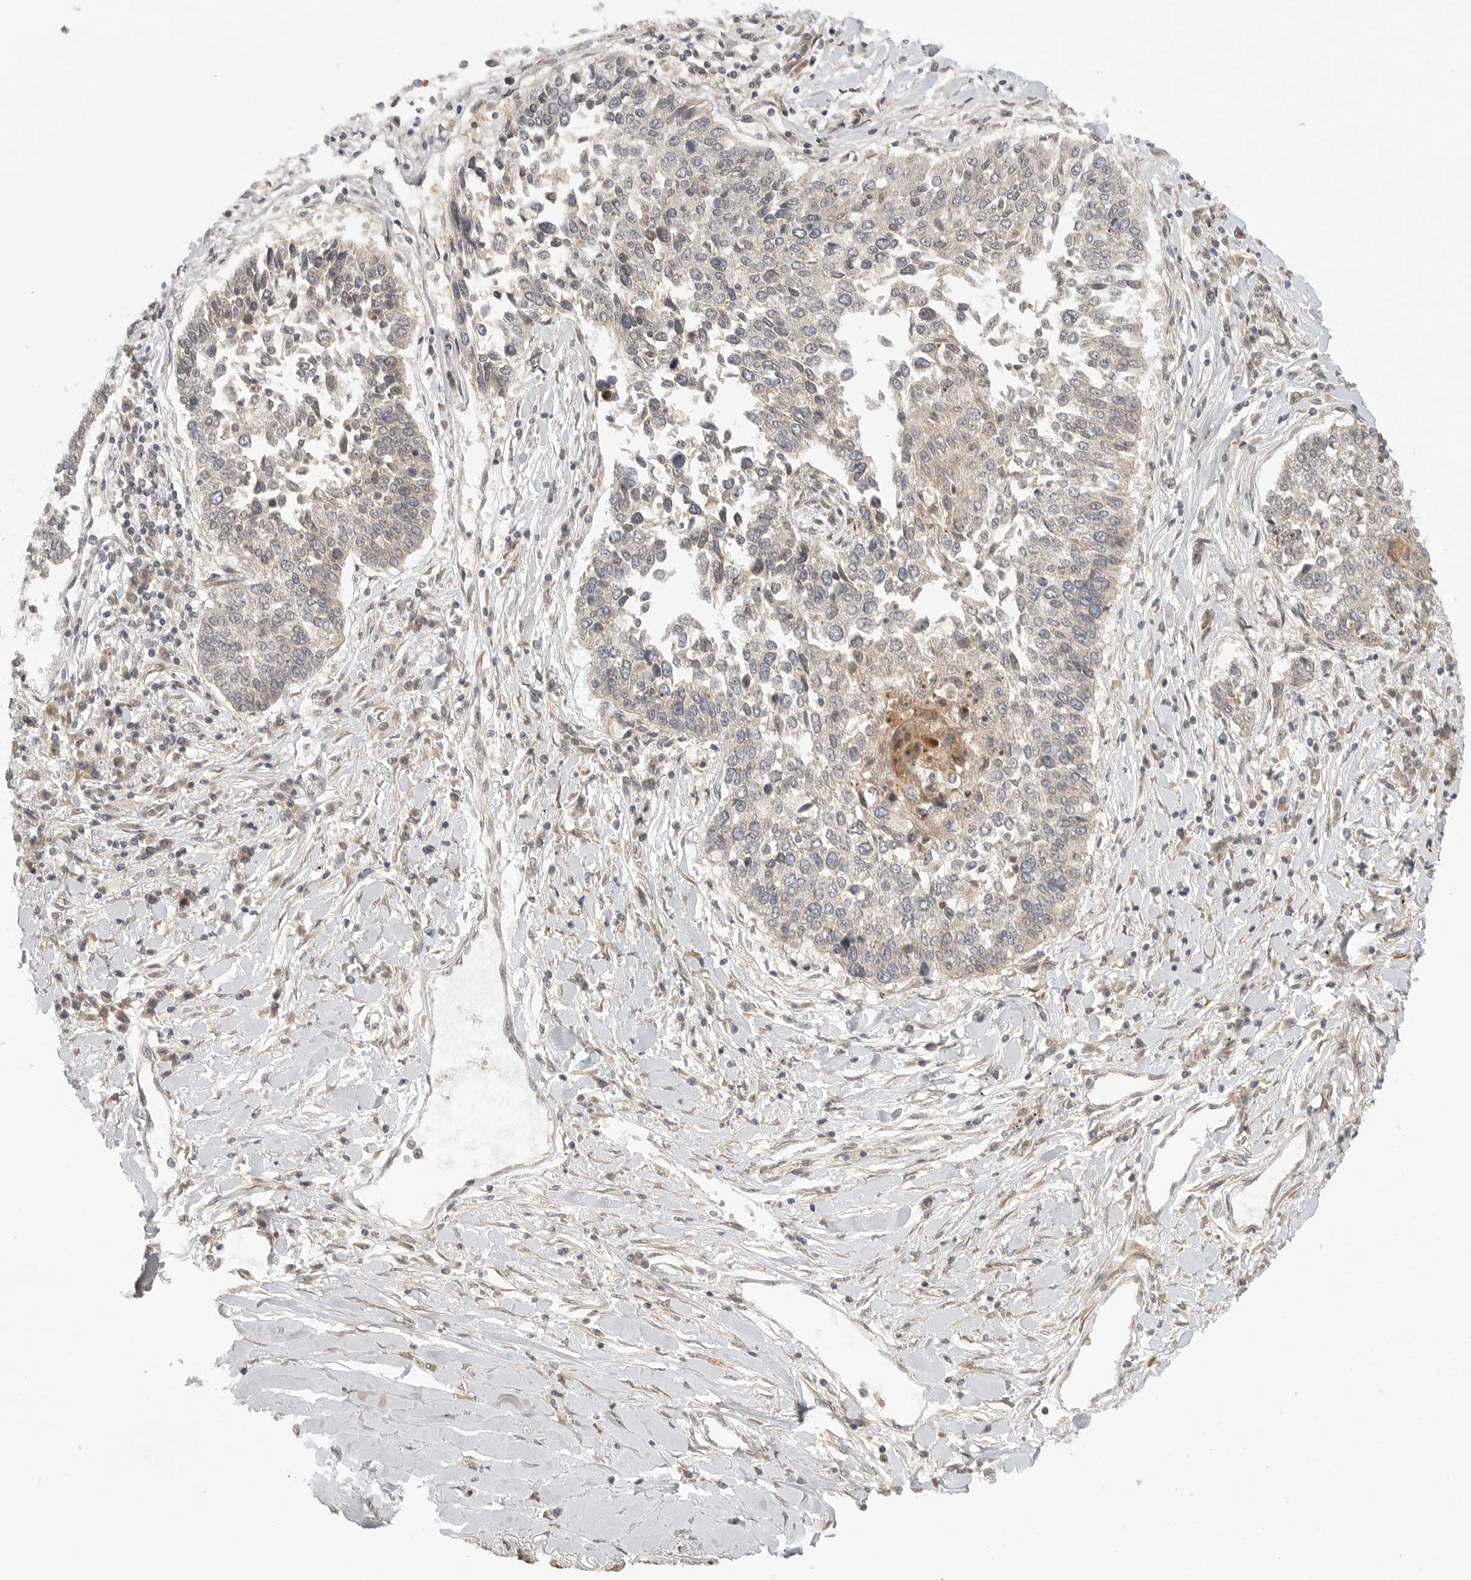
{"staining": {"intensity": "negative", "quantity": "none", "location": "none"}, "tissue": "lung cancer", "cell_type": "Tumor cells", "image_type": "cancer", "snomed": [{"axis": "morphology", "description": "Normal tissue, NOS"}, {"axis": "morphology", "description": "Squamous cell carcinoma, NOS"}, {"axis": "topography", "description": "Cartilage tissue"}, {"axis": "topography", "description": "Bronchus"}, {"axis": "topography", "description": "Lung"}, {"axis": "topography", "description": "Peripheral nerve tissue"}], "caption": "High magnification brightfield microscopy of lung squamous cell carcinoma stained with DAB (3,3'-diaminobenzidine) (brown) and counterstained with hematoxylin (blue): tumor cells show no significant positivity.", "gene": "CCPG1", "patient": {"sex": "female", "age": 49}}